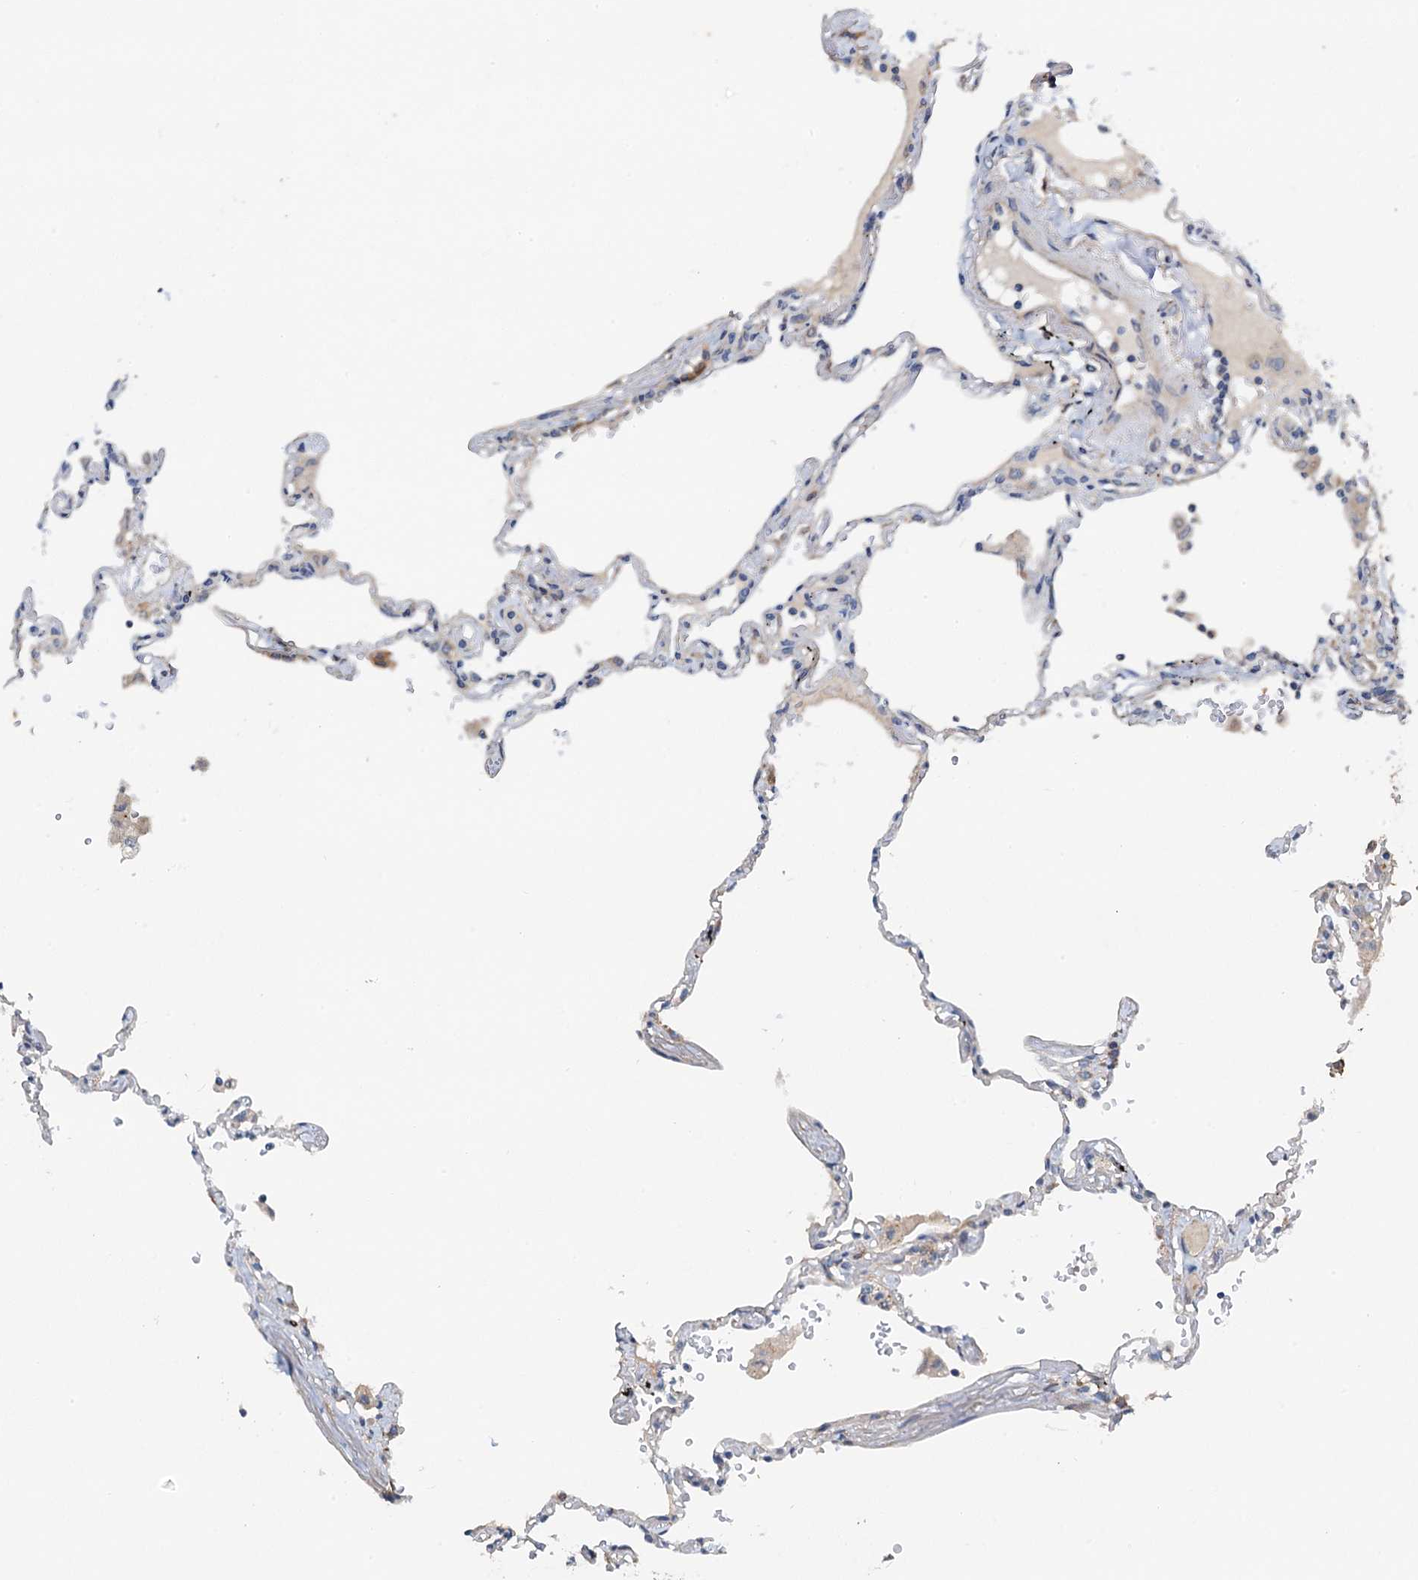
{"staining": {"intensity": "negative", "quantity": "none", "location": "none"}, "tissue": "lung", "cell_type": "Alveolar cells", "image_type": "normal", "snomed": [{"axis": "morphology", "description": "Normal tissue, NOS"}, {"axis": "topography", "description": "Lung"}], "caption": "The IHC photomicrograph has no significant positivity in alveolar cells of lung.", "gene": "ZNF606", "patient": {"sex": "female", "age": 67}}